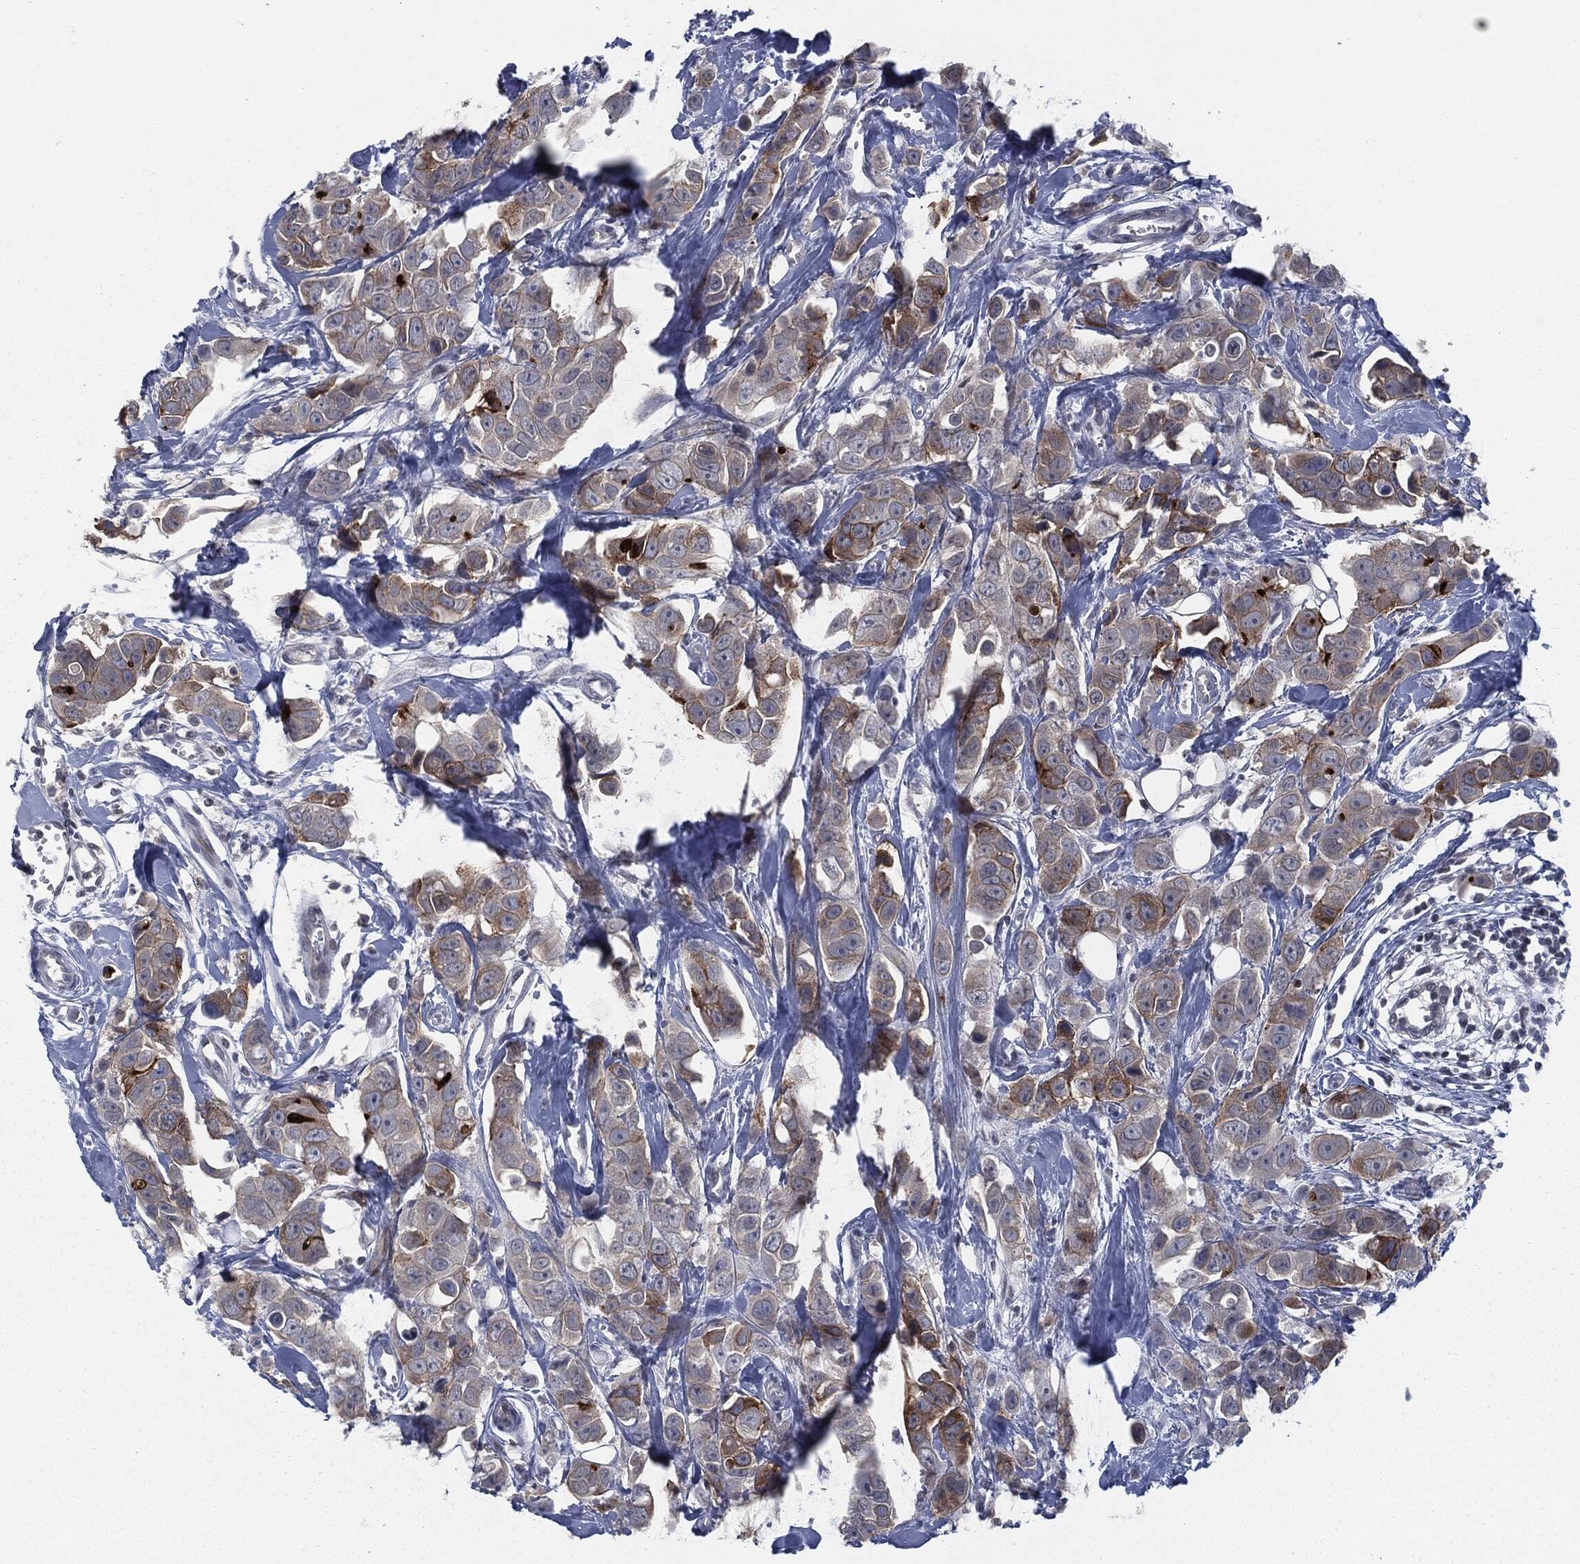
{"staining": {"intensity": "moderate", "quantity": "25%-75%", "location": "cytoplasmic/membranous"}, "tissue": "breast cancer", "cell_type": "Tumor cells", "image_type": "cancer", "snomed": [{"axis": "morphology", "description": "Duct carcinoma"}, {"axis": "topography", "description": "Breast"}], "caption": "IHC photomicrograph of breast infiltrating ductal carcinoma stained for a protein (brown), which exhibits medium levels of moderate cytoplasmic/membranous staining in approximately 25%-75% of tumor cells.", "gene": "PROM1", "patient": {"sex": "female", "age": 35}}